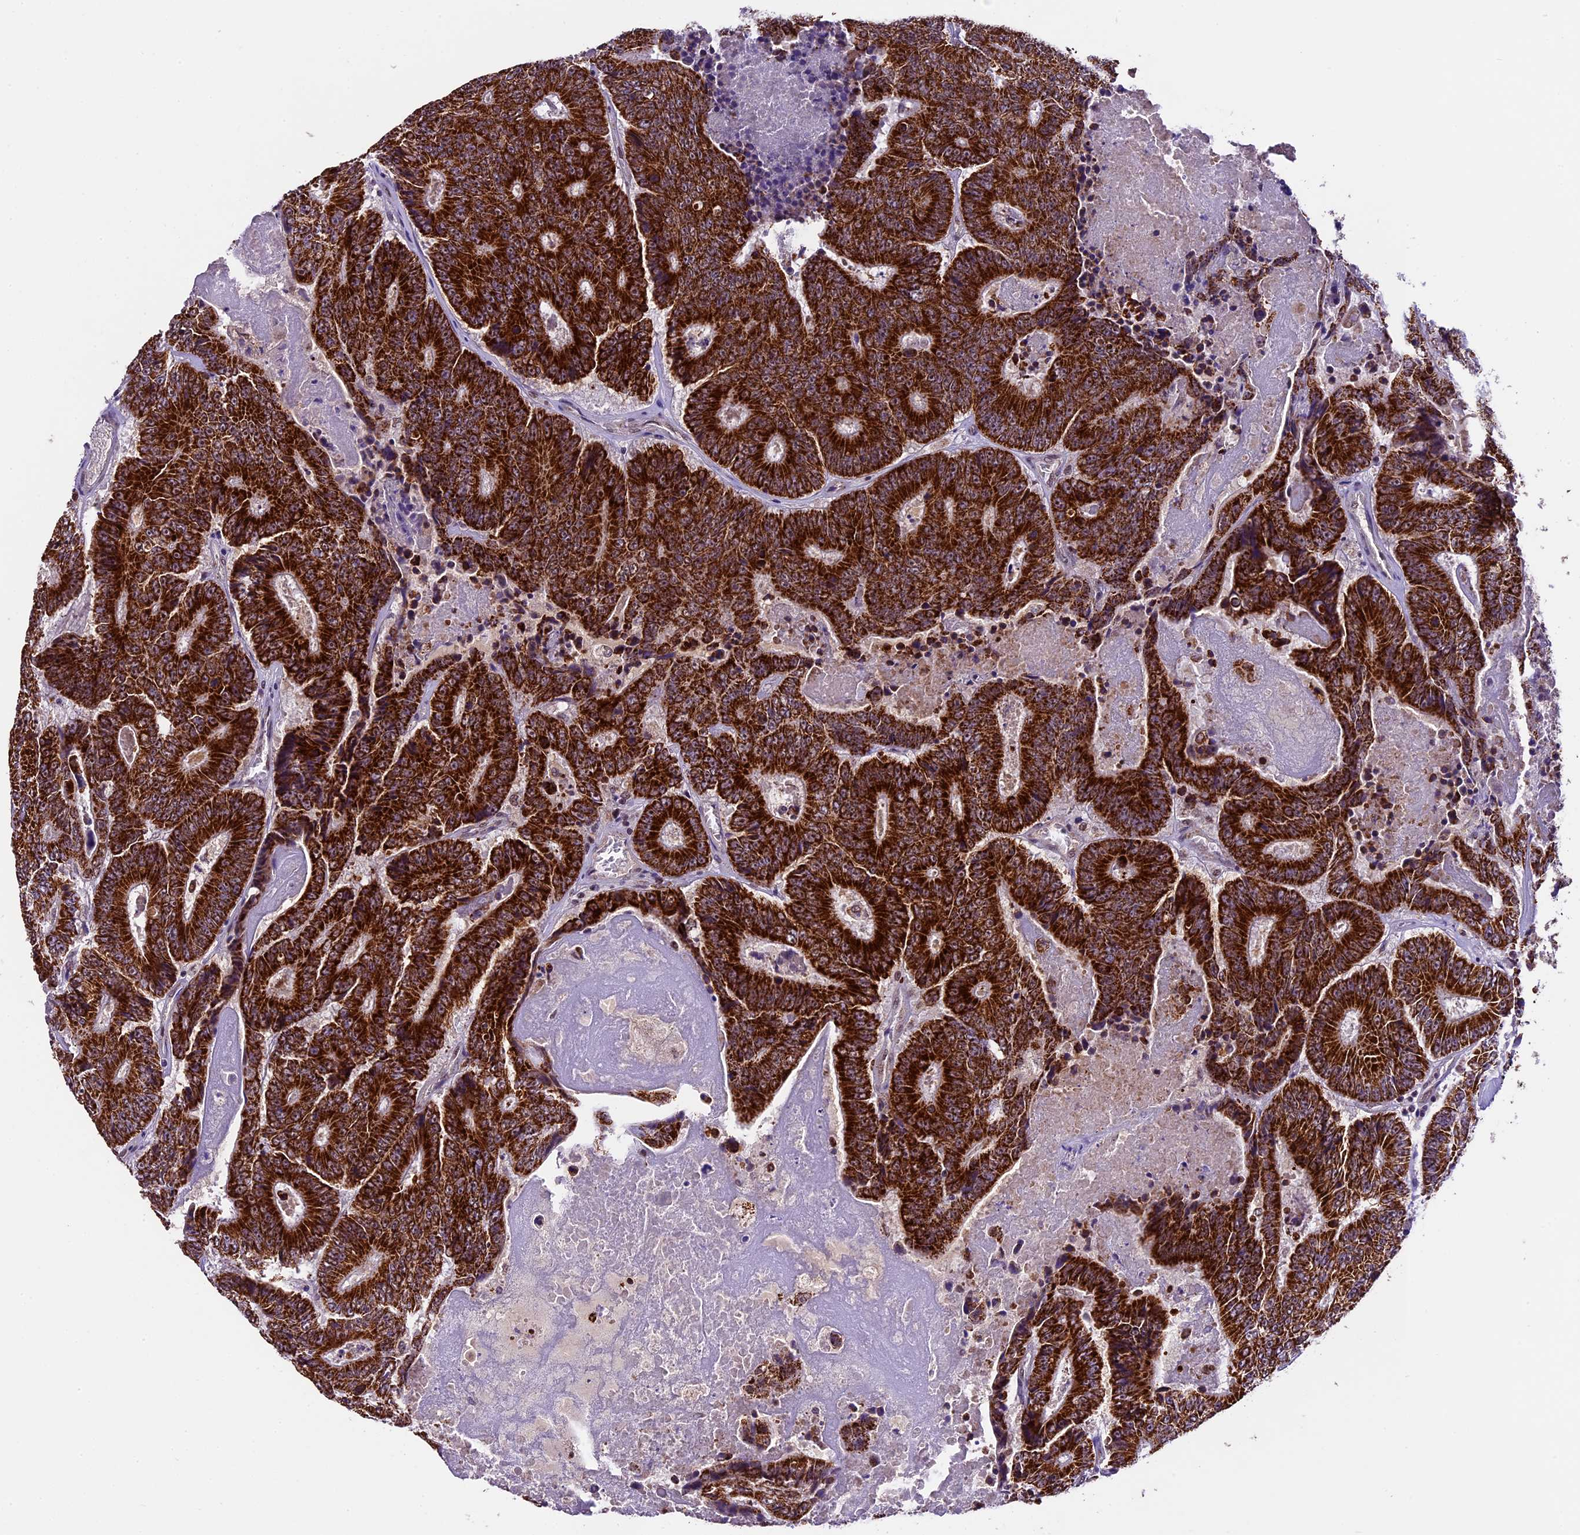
{"staining": {"intensity": "strong", "quantity": ">75%", "location": "cytoplasmic/membranous"}, "tissue": "colorectal cancer", "cell_type": "Tumor cells", "image_type": "cancer", "snomed": [{"axis": "morphology", "description": "Adenocarcinoma, NOS"}, {"axis": "topography", "description": "Colon"}], "caption": "Immunohistochemical staining of human colorectal cancer (adenocarcinoma) exhibits high levels of strong cytoplasmic/membranous positivity in about >75% of tumor cells.", "gene": "CARS2", "patient": {"sex": "male", "age": 83}}